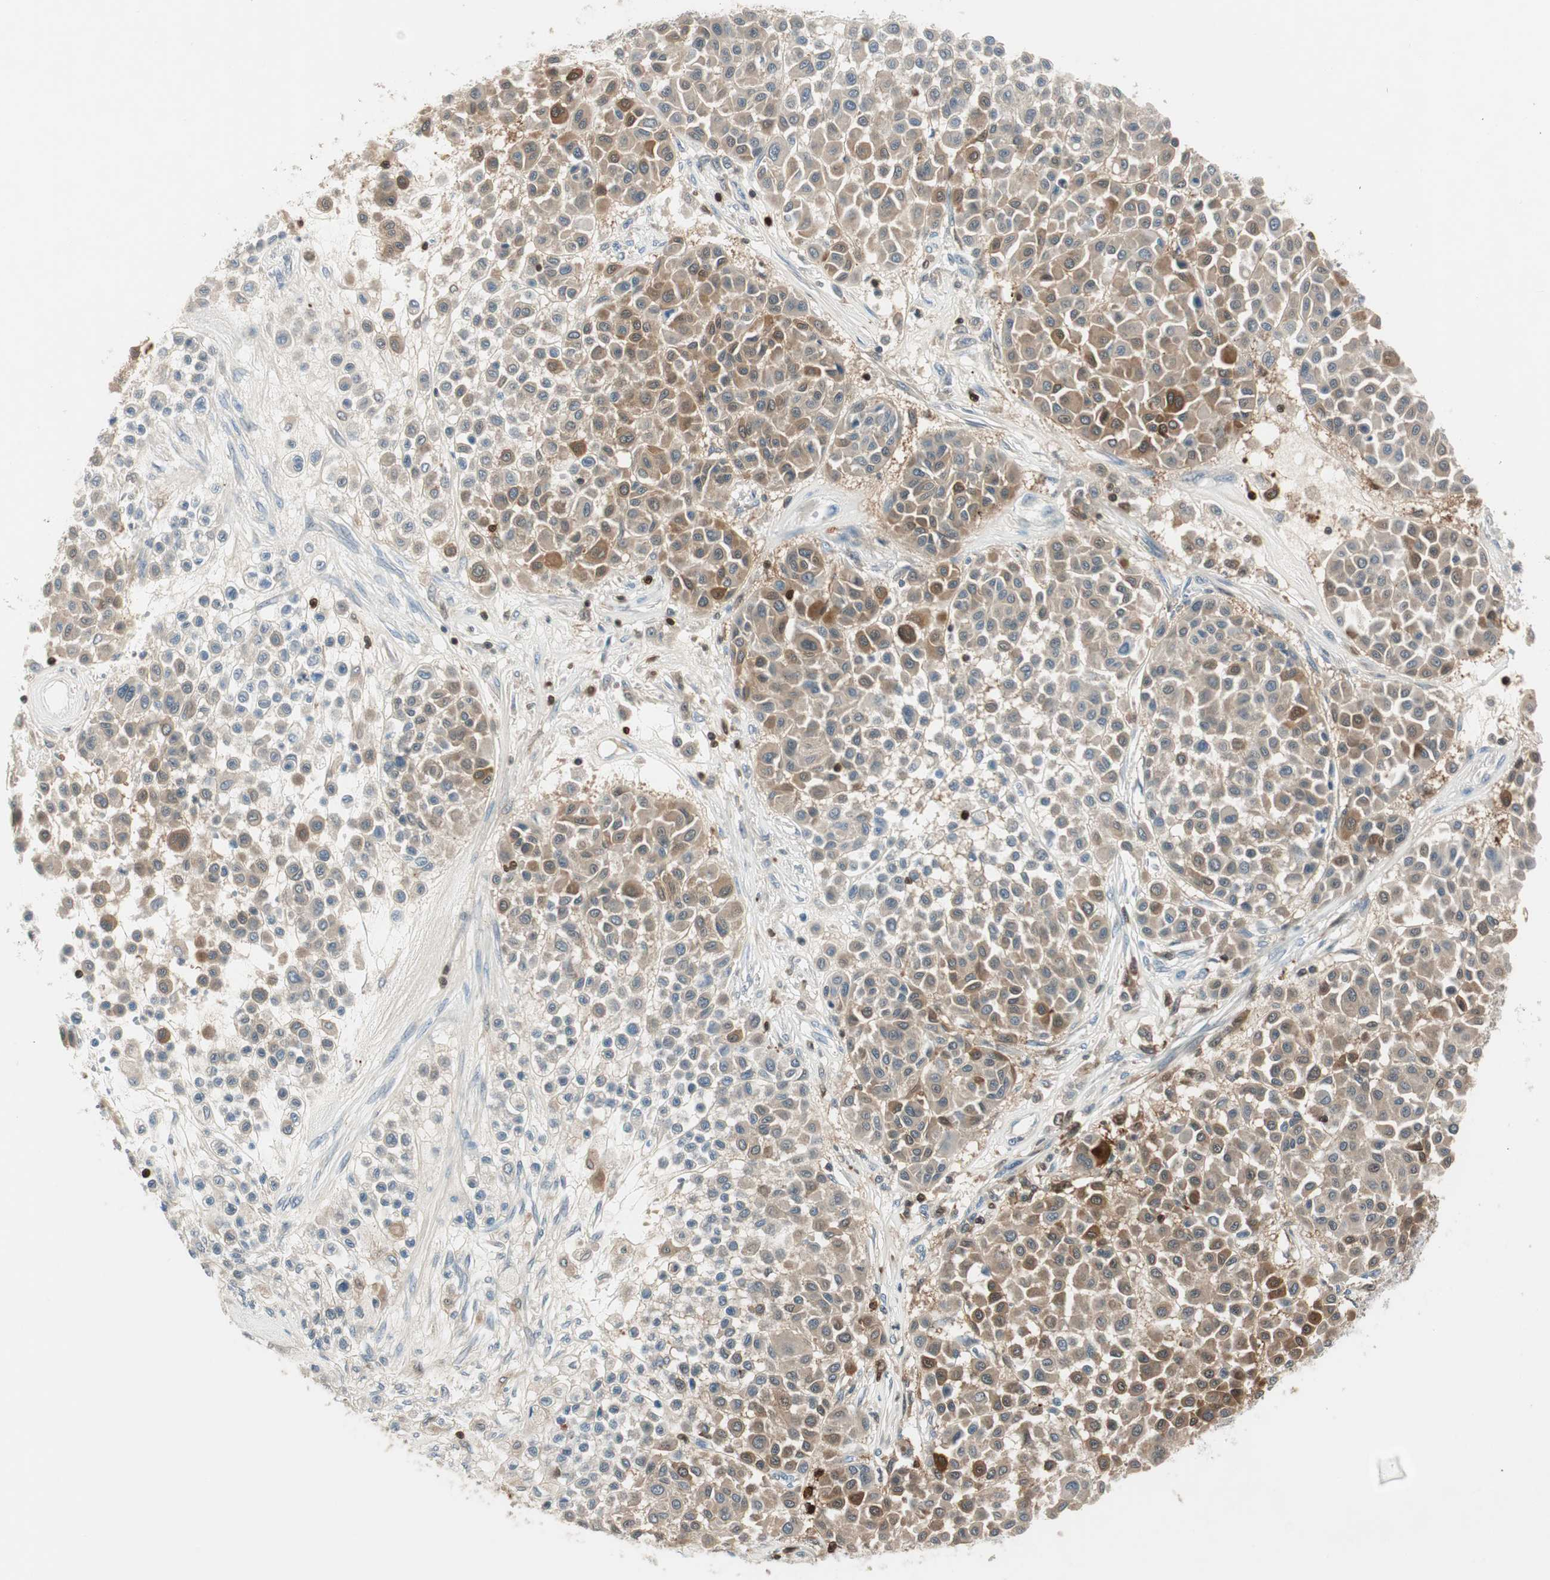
{"staining": {"intensity": "moderate", "quantity": ">75%", "location": "cytoplasmic/membranous"}, "tissue": "melanoma", "cell_type": "Tumor cells", "image_type": "cancer", "snomed": [{"axis": "morphology", "description": "Malignant melanoma, Metastatic site"}, {"axis": "topography", "description": "Soft tissue"}], "caption": "Protein staining reveals moderate cytoplasmic/membranous positivity in approximately >75% of tumor cells in melanoma.", "gene": "COTL1", "patient": {"sex": "male", "age": 41}}